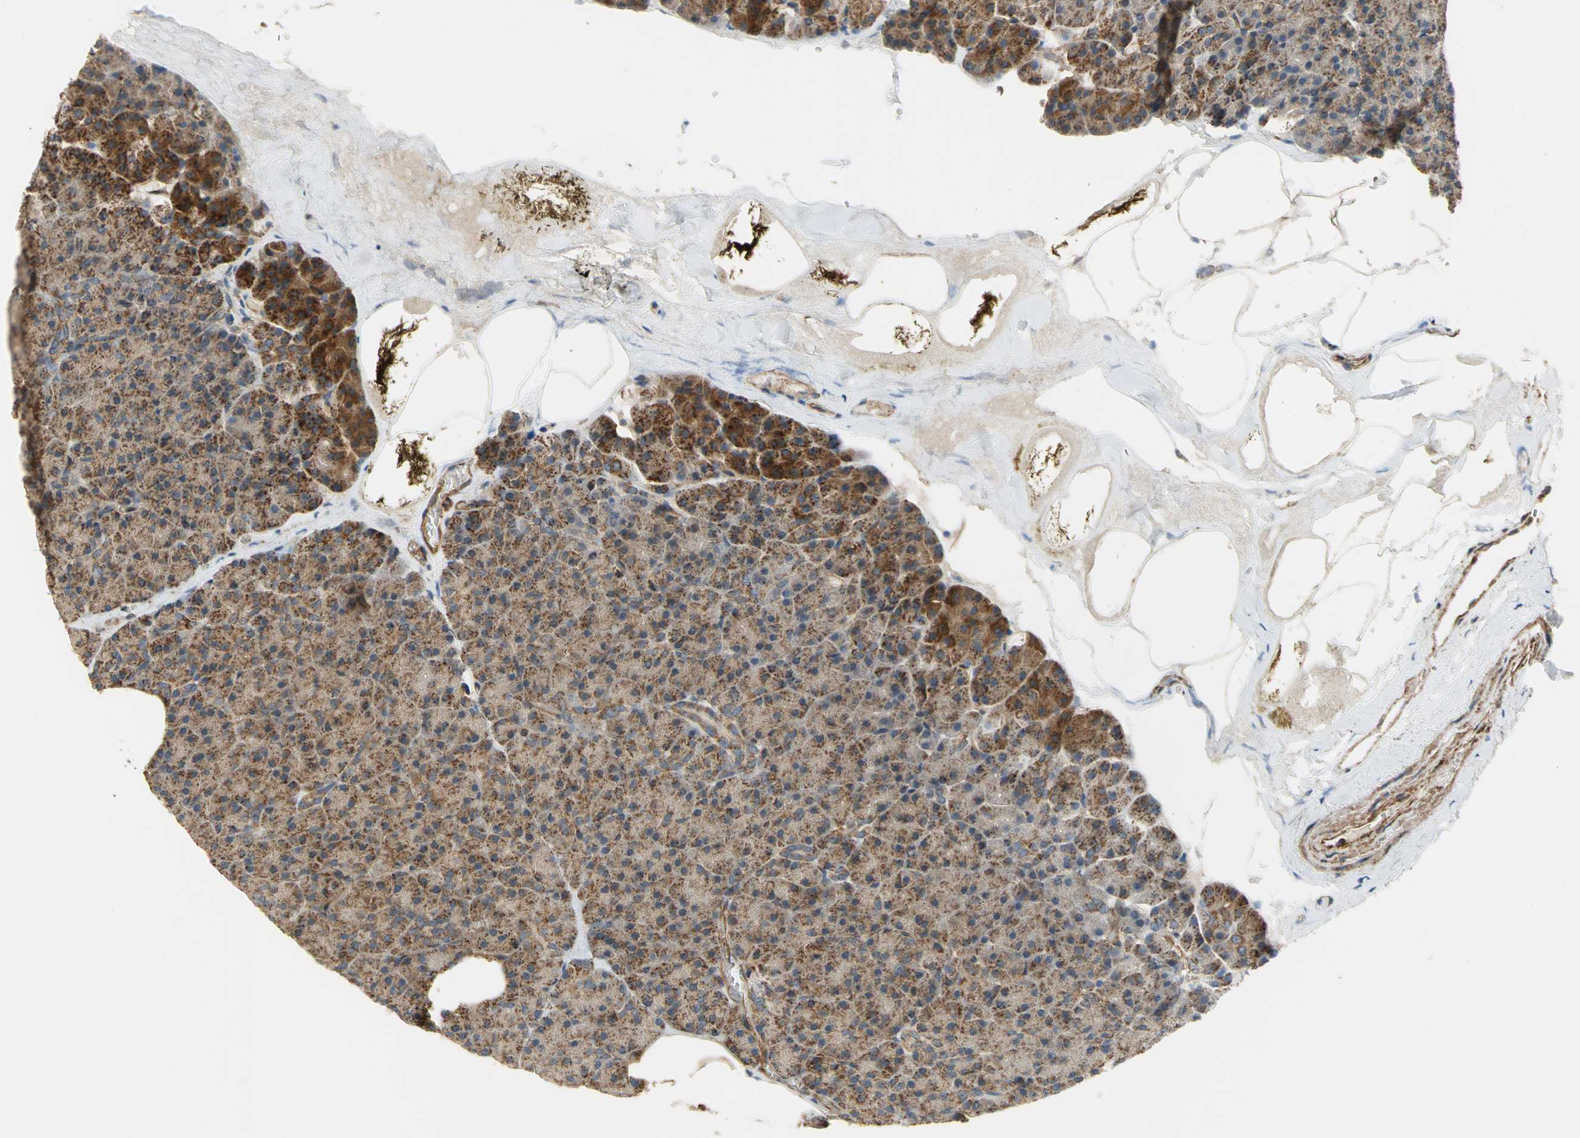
{"staining": {"intensity": "moderate", "quantity": ">75%", "location": "cytoplasmic/membranous"}, "tissue": "pancreas", "cell_type": "Exocrine glandular cells", "image_type": "normal", "snomed": [{"axis": "morphology", "description": "Normal tissue, NOS"}, {"axis": "topography", "description": "Pancreas"}], "caption": "Moderate cytoplasmic/membranous positivity is appreciated in about >75% of exocrine glandular cells in benign pancreas. (IHC, brightfield microscopy, high magnification).", "gene": "MRPS22", "patient": {"sex": "female", "age": 35}}